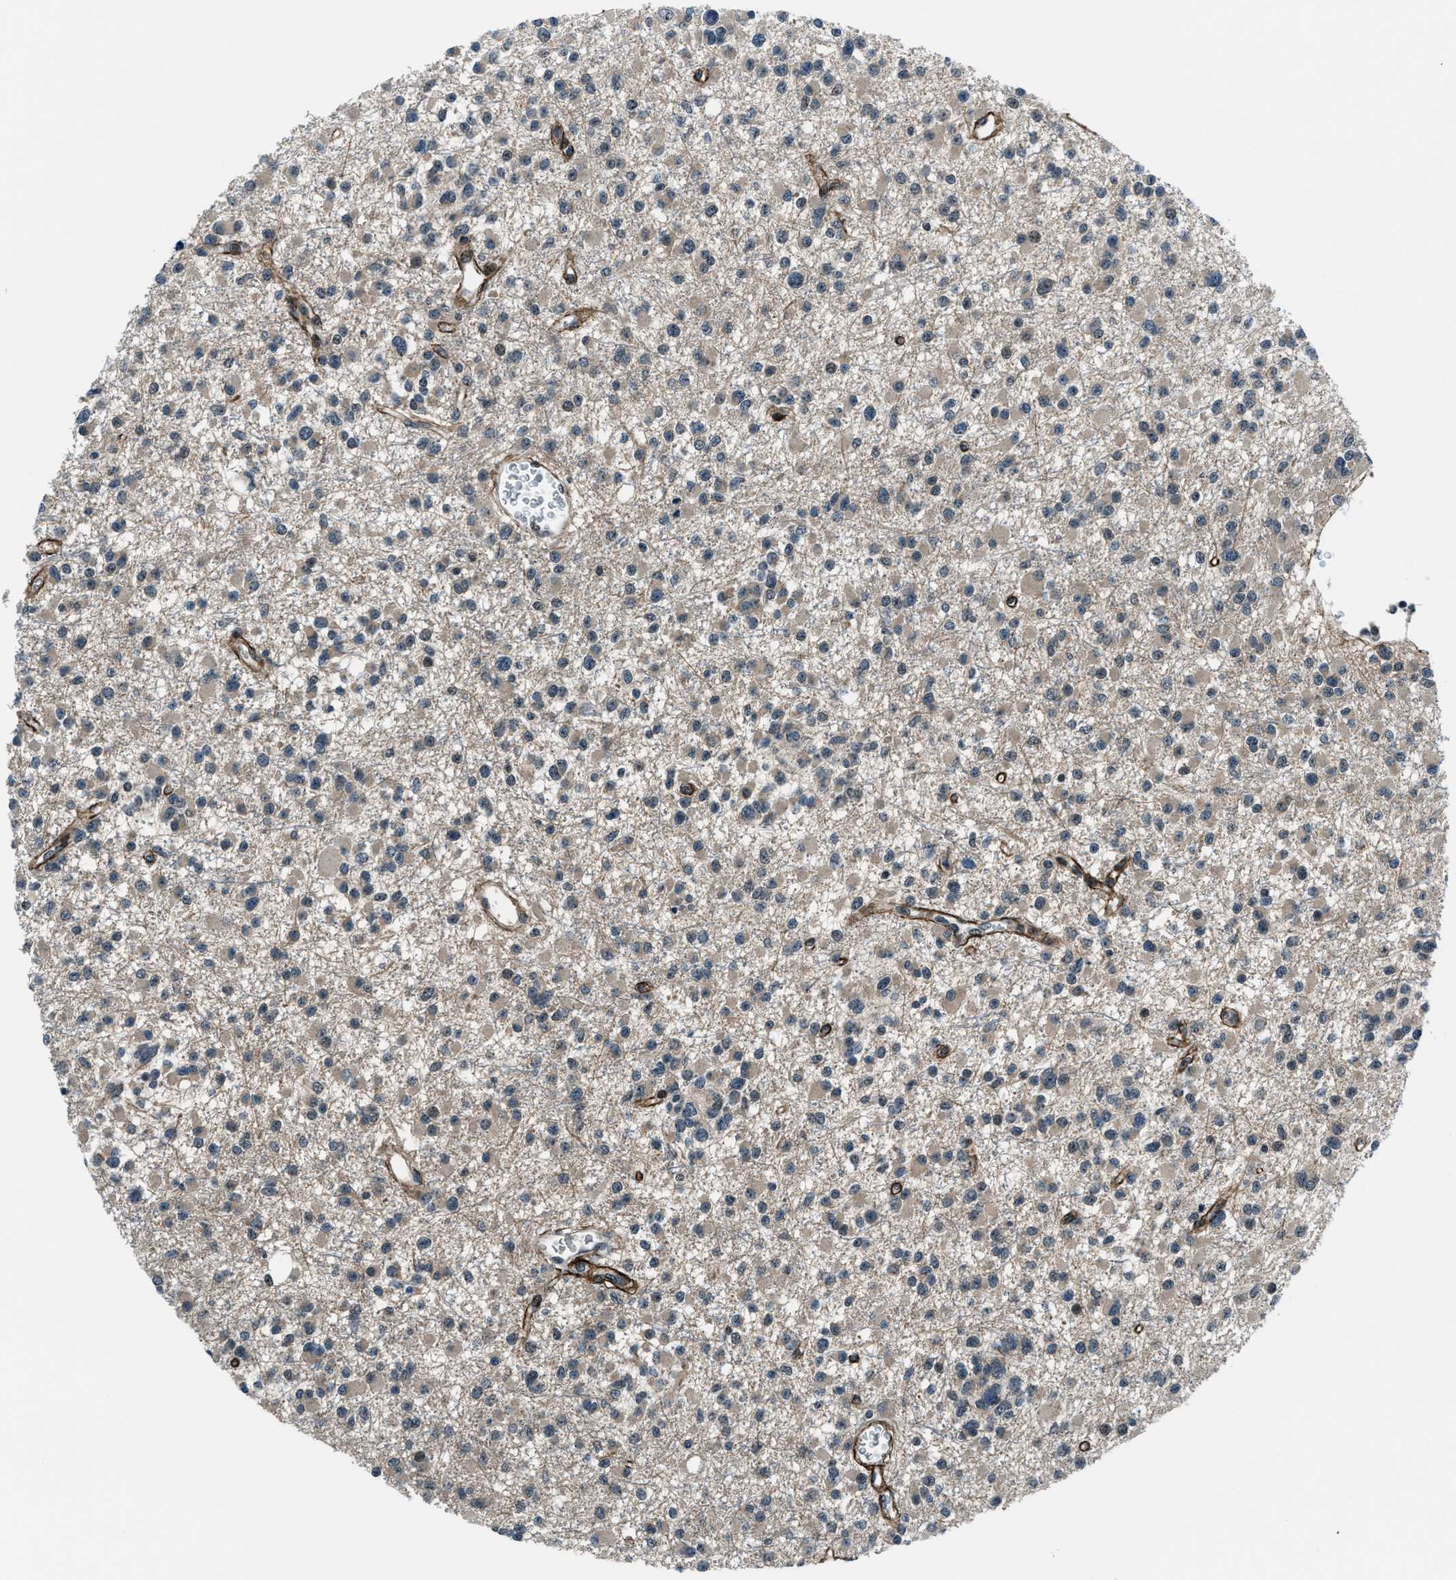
{"staining": {"intensity": "weak", "quantity": "25%-75%", "location": "cytoplasmic/membranous"}, "tissue": "glioma", "cell_type": "Tumor cells", "image_type": "cancer", "snomed": [{"axis": "morphology", "description": "Glioma, malignant, Low grade"}, {"axis": "topography", "description": "Brain"}], "caption": "Tumor cells demonstrate low levels of weak cytoplasmic/membranous expression in about 25%-75% of cells in human glioma.", "gene": "ACTL9", "patient": {"sex": "female", "age": 22}}